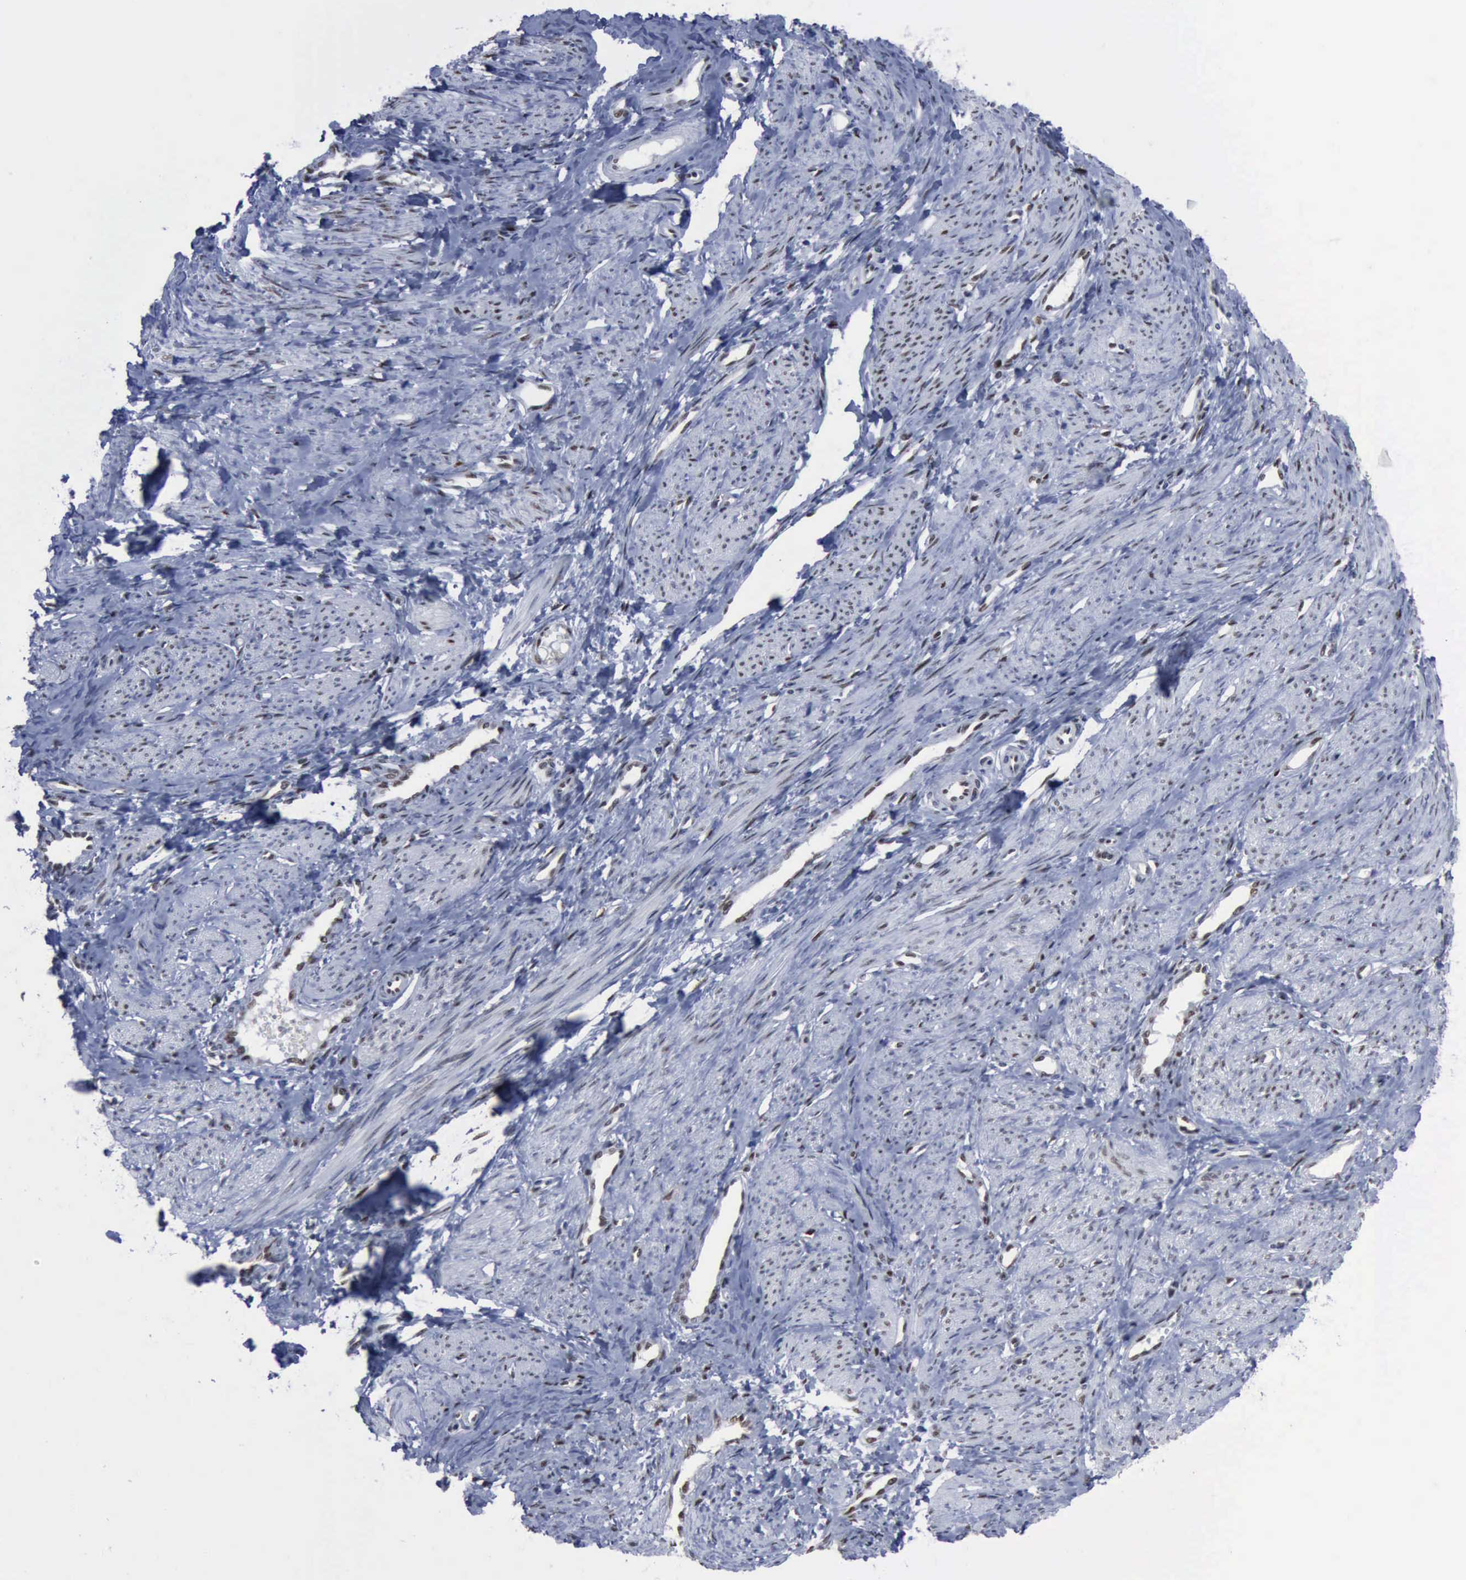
{"staining": {"intensity": "weak", "quantity": "25%-75%", "location": "nuclear"}, "tissue": "smooth muscle", "cell_type": "Smooth muscle cells", "image_type": "normal", "snomed": [{"axis": "morphology", "description": "Normal tissue, NOS"}, {"axis": "topography", "description": "Smooth muscle"}, {"axis": "topography", "description": "Uterus"}], "caption": "Protein positivity by IHC demonstrates weak nuclear staining in approximately 25%-75% of smooth muscle cells in normal smooth muscle. The protein of interest is stained brown, and the nuclei are stained in blue (DAB IHC with brightfield microscopy, high magnification).", "gene": "PCNA", "patient": {"sex": "female", "age": 39}}